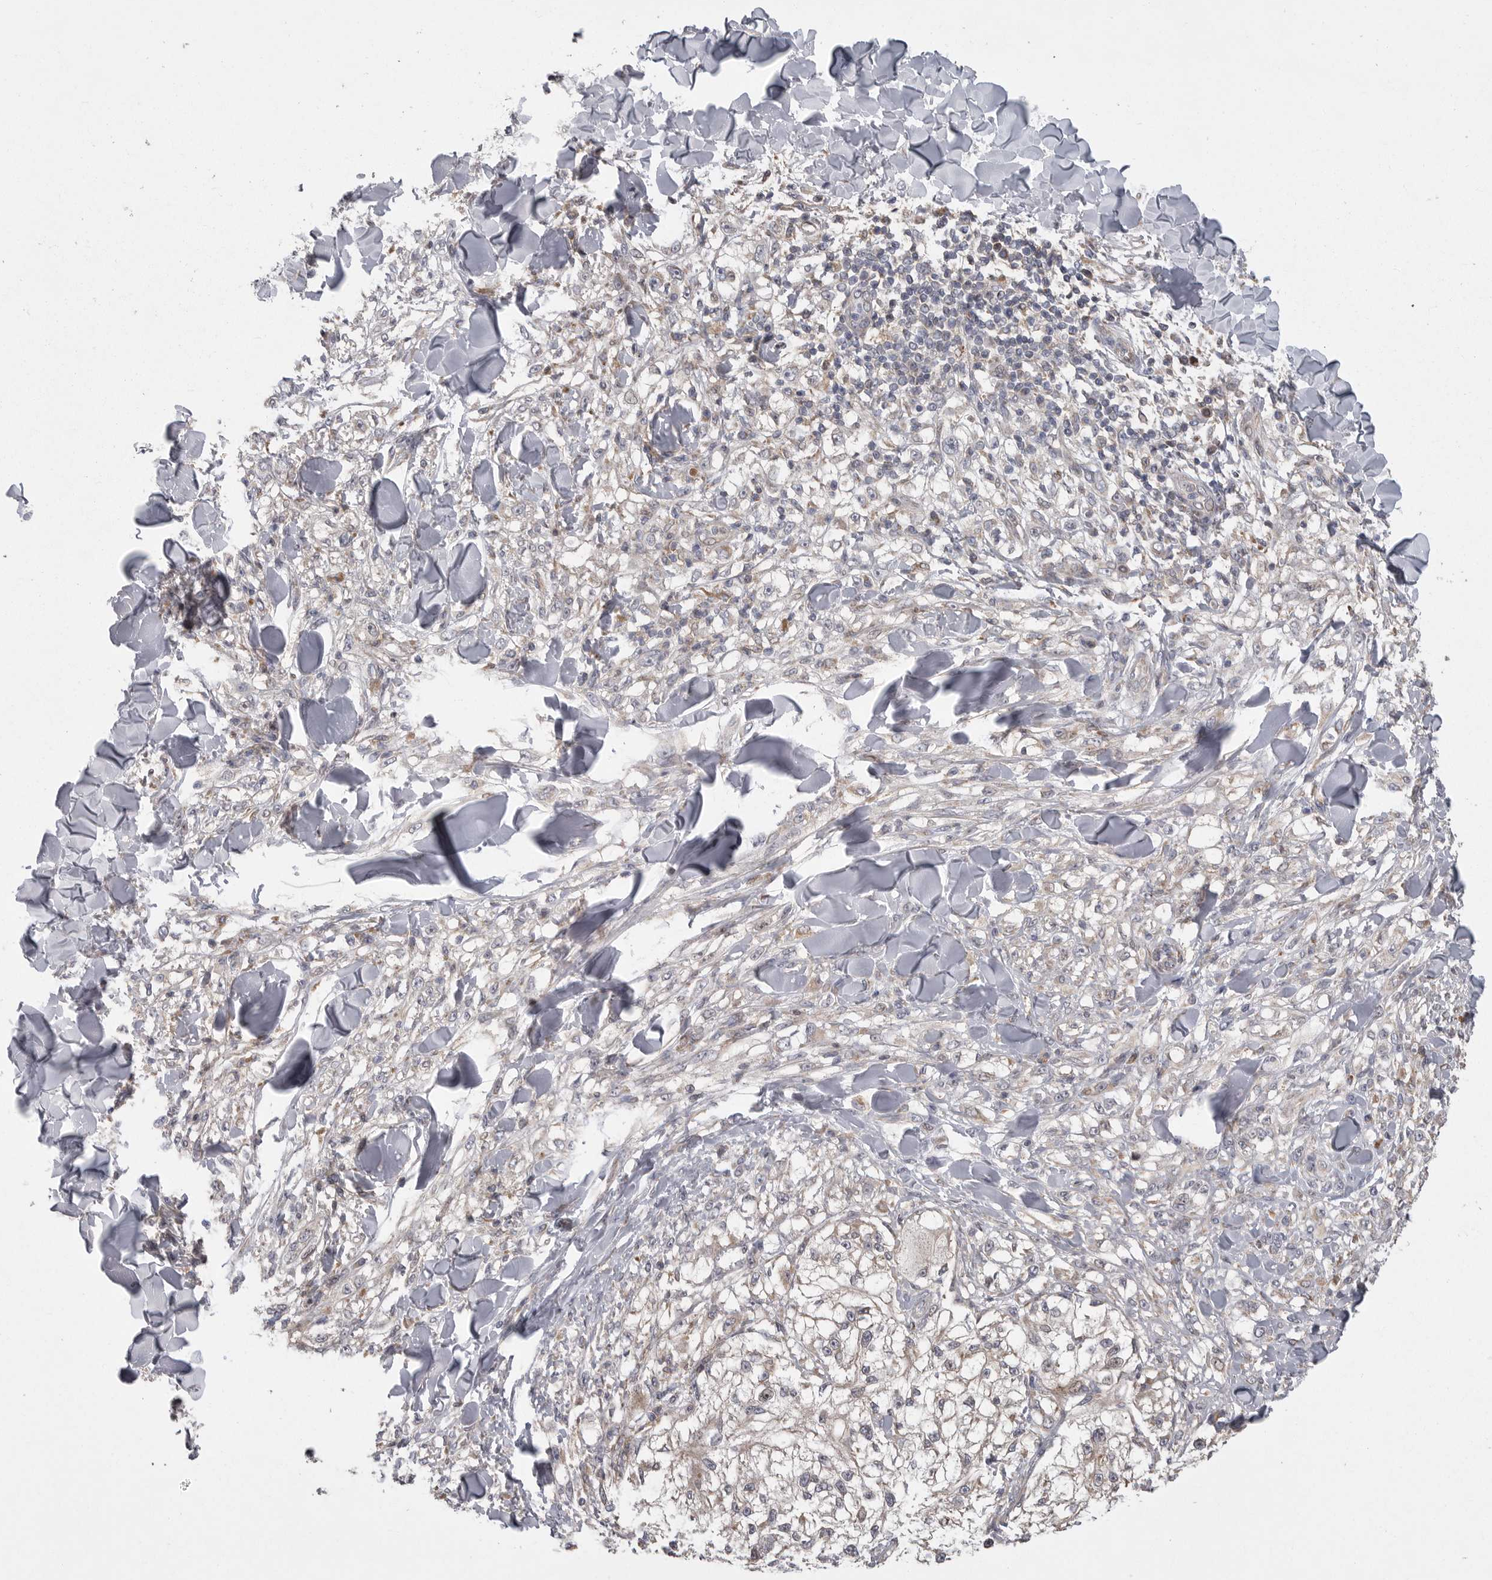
{"staining": {"intensity": "negative", "quantity": "none", "location": "none"}, "tissue": "melanoma", "cell_type": "Tumor cells", "image_type": "cancer", "snomed": [{"axis": "morphology", "description": "Malignant melanoma, NOS"}, {"axis": "topography", "description": "Skin of head"}], "caption": "A micrograph of melanoma stained for a protein shows no brown staining in tumor cells.", "gene": "CRP", "patient": {"sex": "male", "age": 83}}